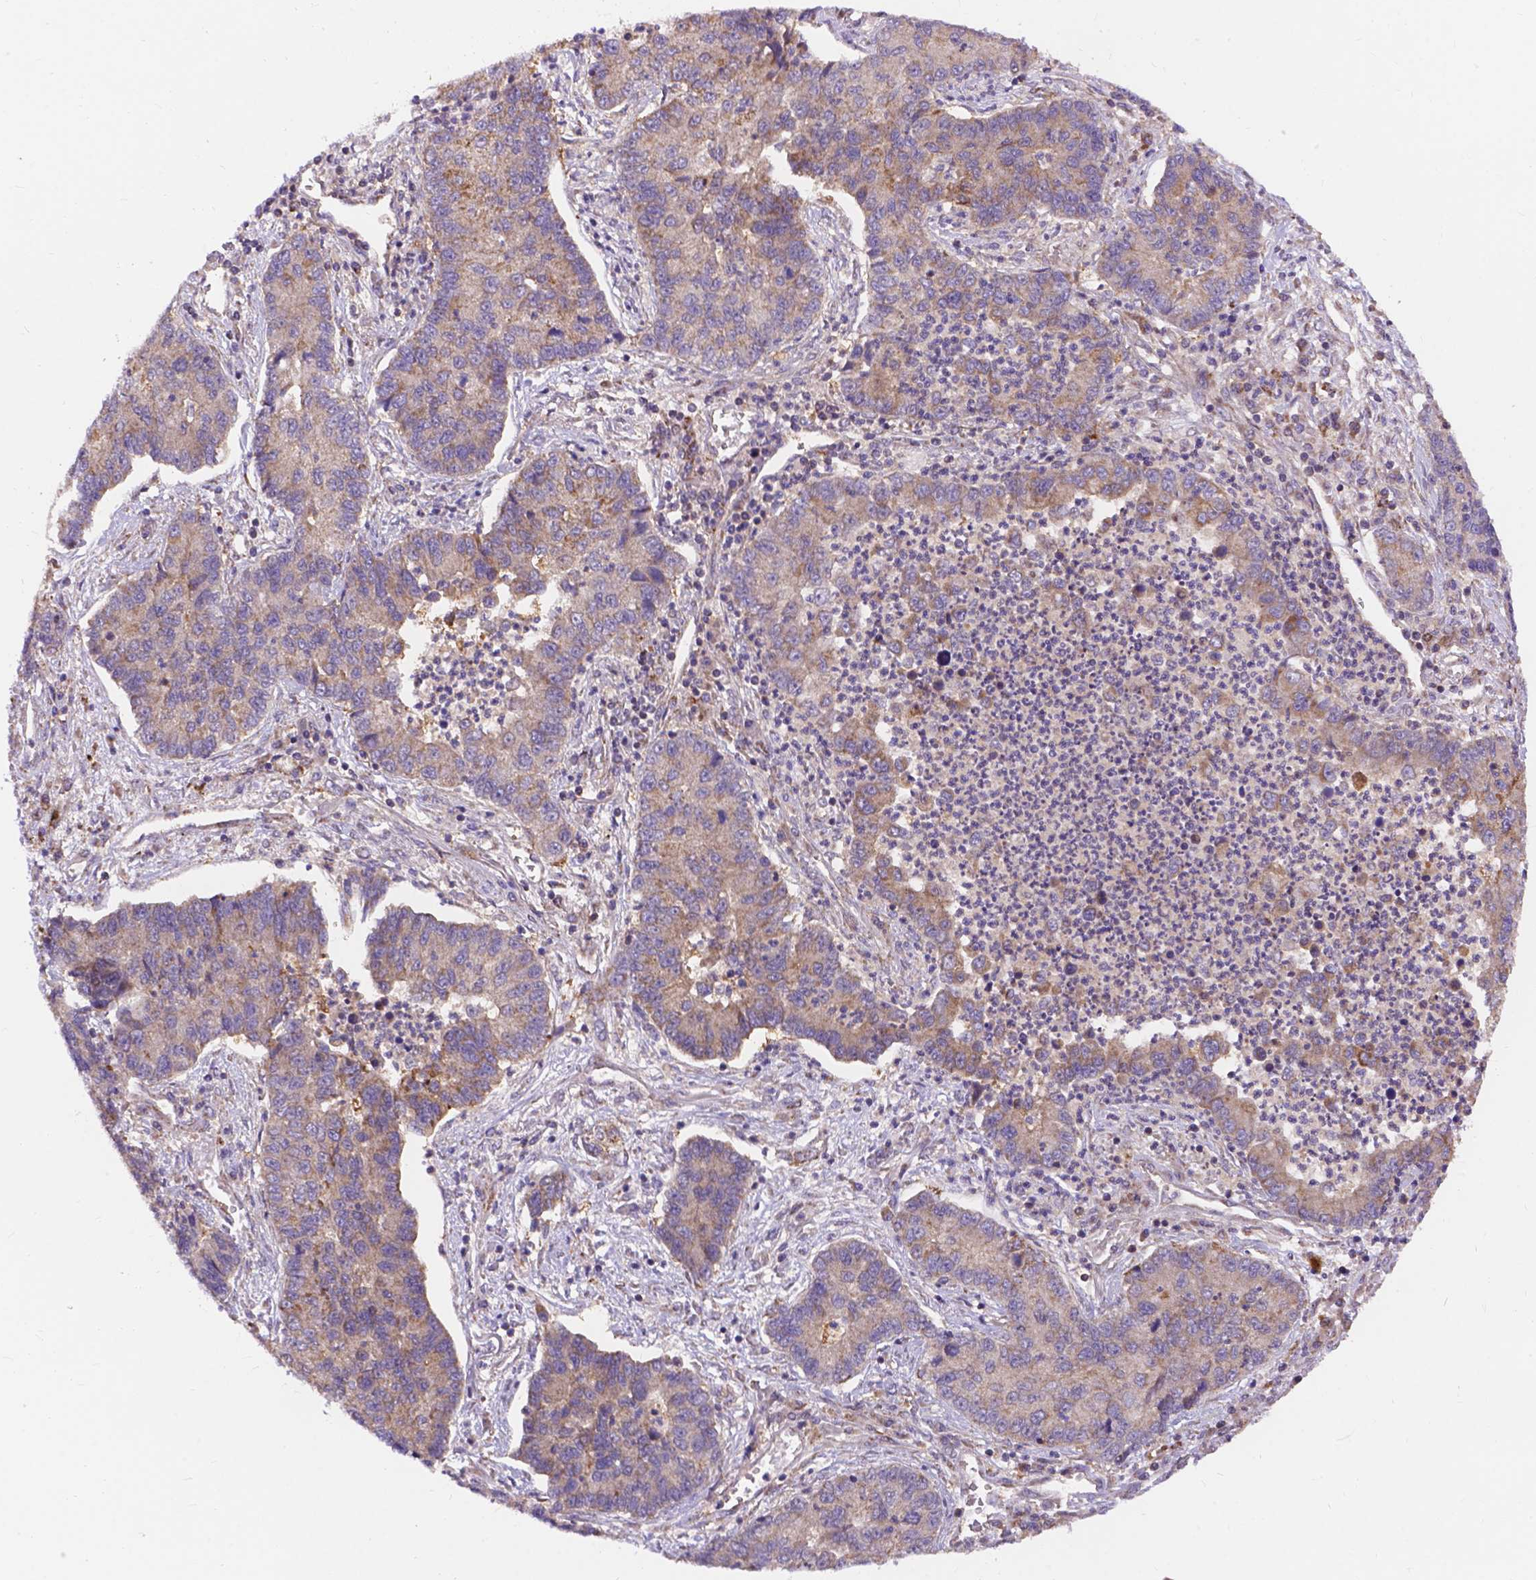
{"staining": {"intensity": "weak", "quantity": "25%-75%", "location": "cytoplasmic/membranous"}, "tissue": "lung cancer", "cell_type": "Tumor cells", "image_type": "cancer", "snomed": [{"axis": "morphology", "description": "Adenocarcinoma, NOS"}, {"axis": "topography", "description": "Lung"}], "caption": "Immunohistochemical staining of human lung cancer (adenocarcinoma) exhibits low levels of weak cytoplasmic/membranous protein expression in about 25%-75% of tumor cells. The protein of interest is stained brown, and the nuclei are stained in blue (DAB (3,3'-diaminobenzidine) IHC with brightfield microscopy, high magnification).", "gene": "AK3", "patient": {"sex": "female", "age": 57}}